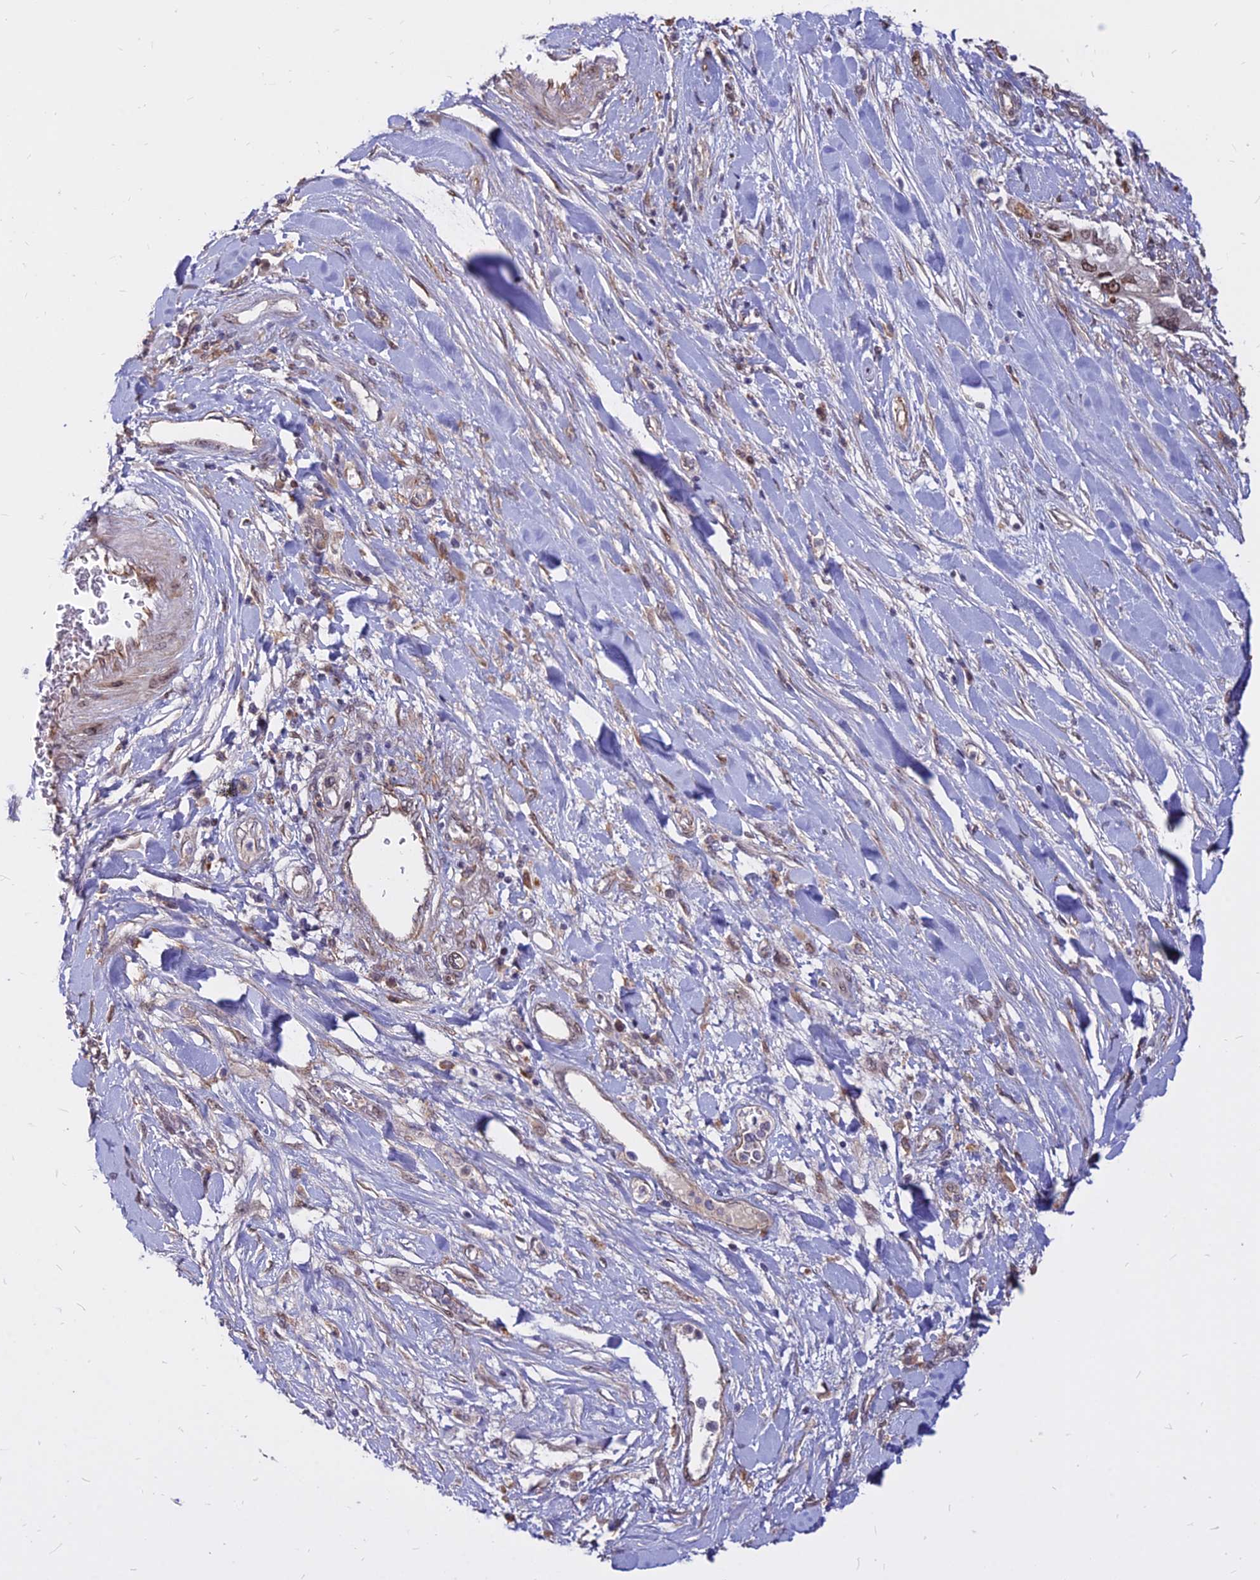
{"staining": {"intensity": "weak", "quantity": "25%-75%", "location": "nuclear"}, "tissue": "pancreatic cancer", "cell_type": "Tumor cells", "image_type": "cancer", "snomed": [{"axis": "morphology", "description": "Inflammation, NOS"}, {"axis": "morphology", "description": "Adenocarcinoma, NOS"}, {"axis": "topography", "description": "Pancreas"}], "caption": "Human pancreatic adenocarcinoma stained with a protein marker demonstrates weak staining in tumor cells.", "gene": "C11orf68", "patient": {"sex": "female", "age": 56}}